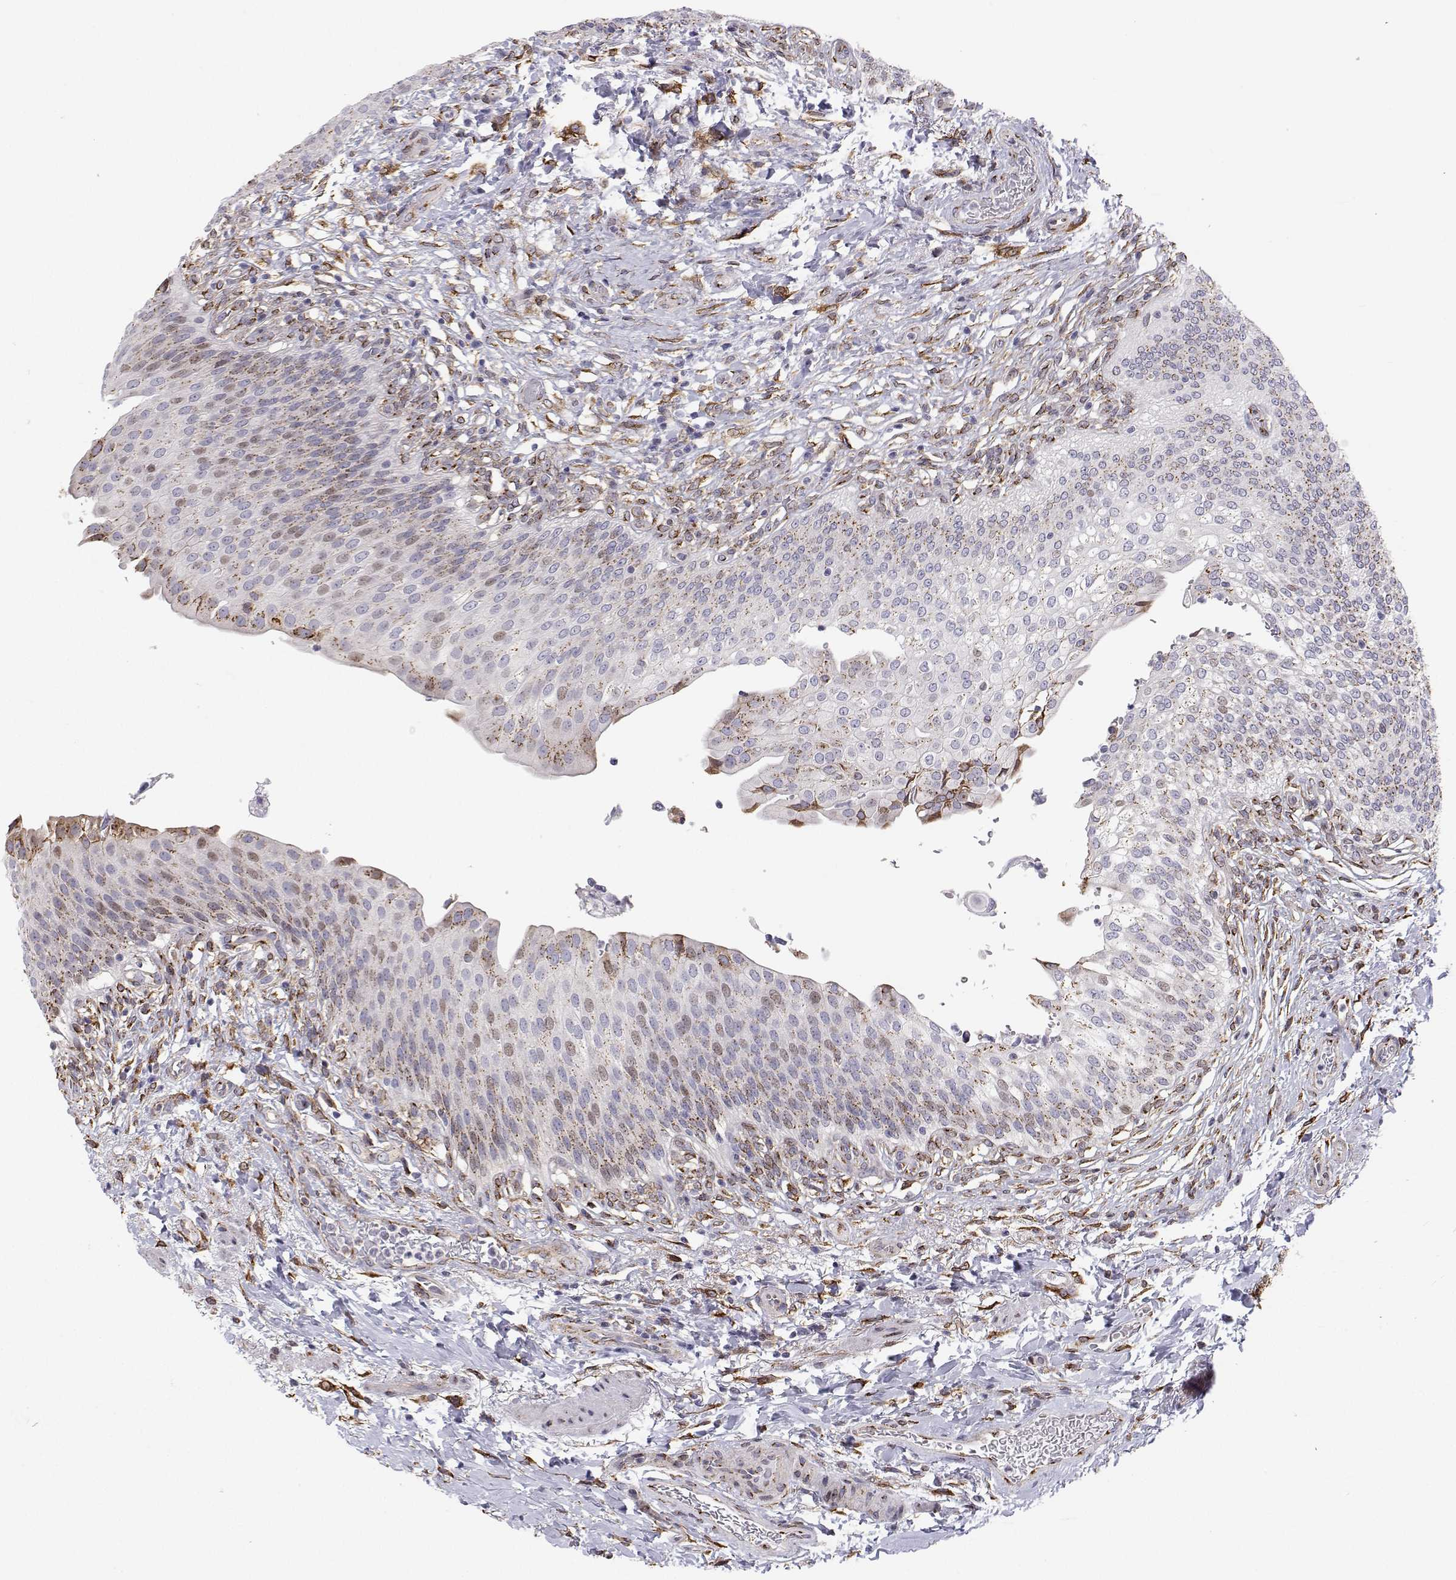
{"staining": {"intensity": "moderate", "quantity": "25%-75%", "location": "cytoplasmic/membranous"}, "tissue": "urinary bladder", "cell_type": "Urothelial cells", "image_type": "normal", "snomed": [{"axis": "morphology", "description": "Normal tissue, NOS"}, {"axis": "topography", "description": "Urinary bladder"}, {"axis": "topography", "description": "Peripheral nerve tissue"}], "caption": "Immunohistochemistry image of unremarkable urinary bladder stained for a protein (brown), which shows medium levels of moderate cytoplasmic/membranous staining in about 25%-75% of urothelial cells.", "gene": "STARD13", "patient": {"sex": "female", "age": 60}}